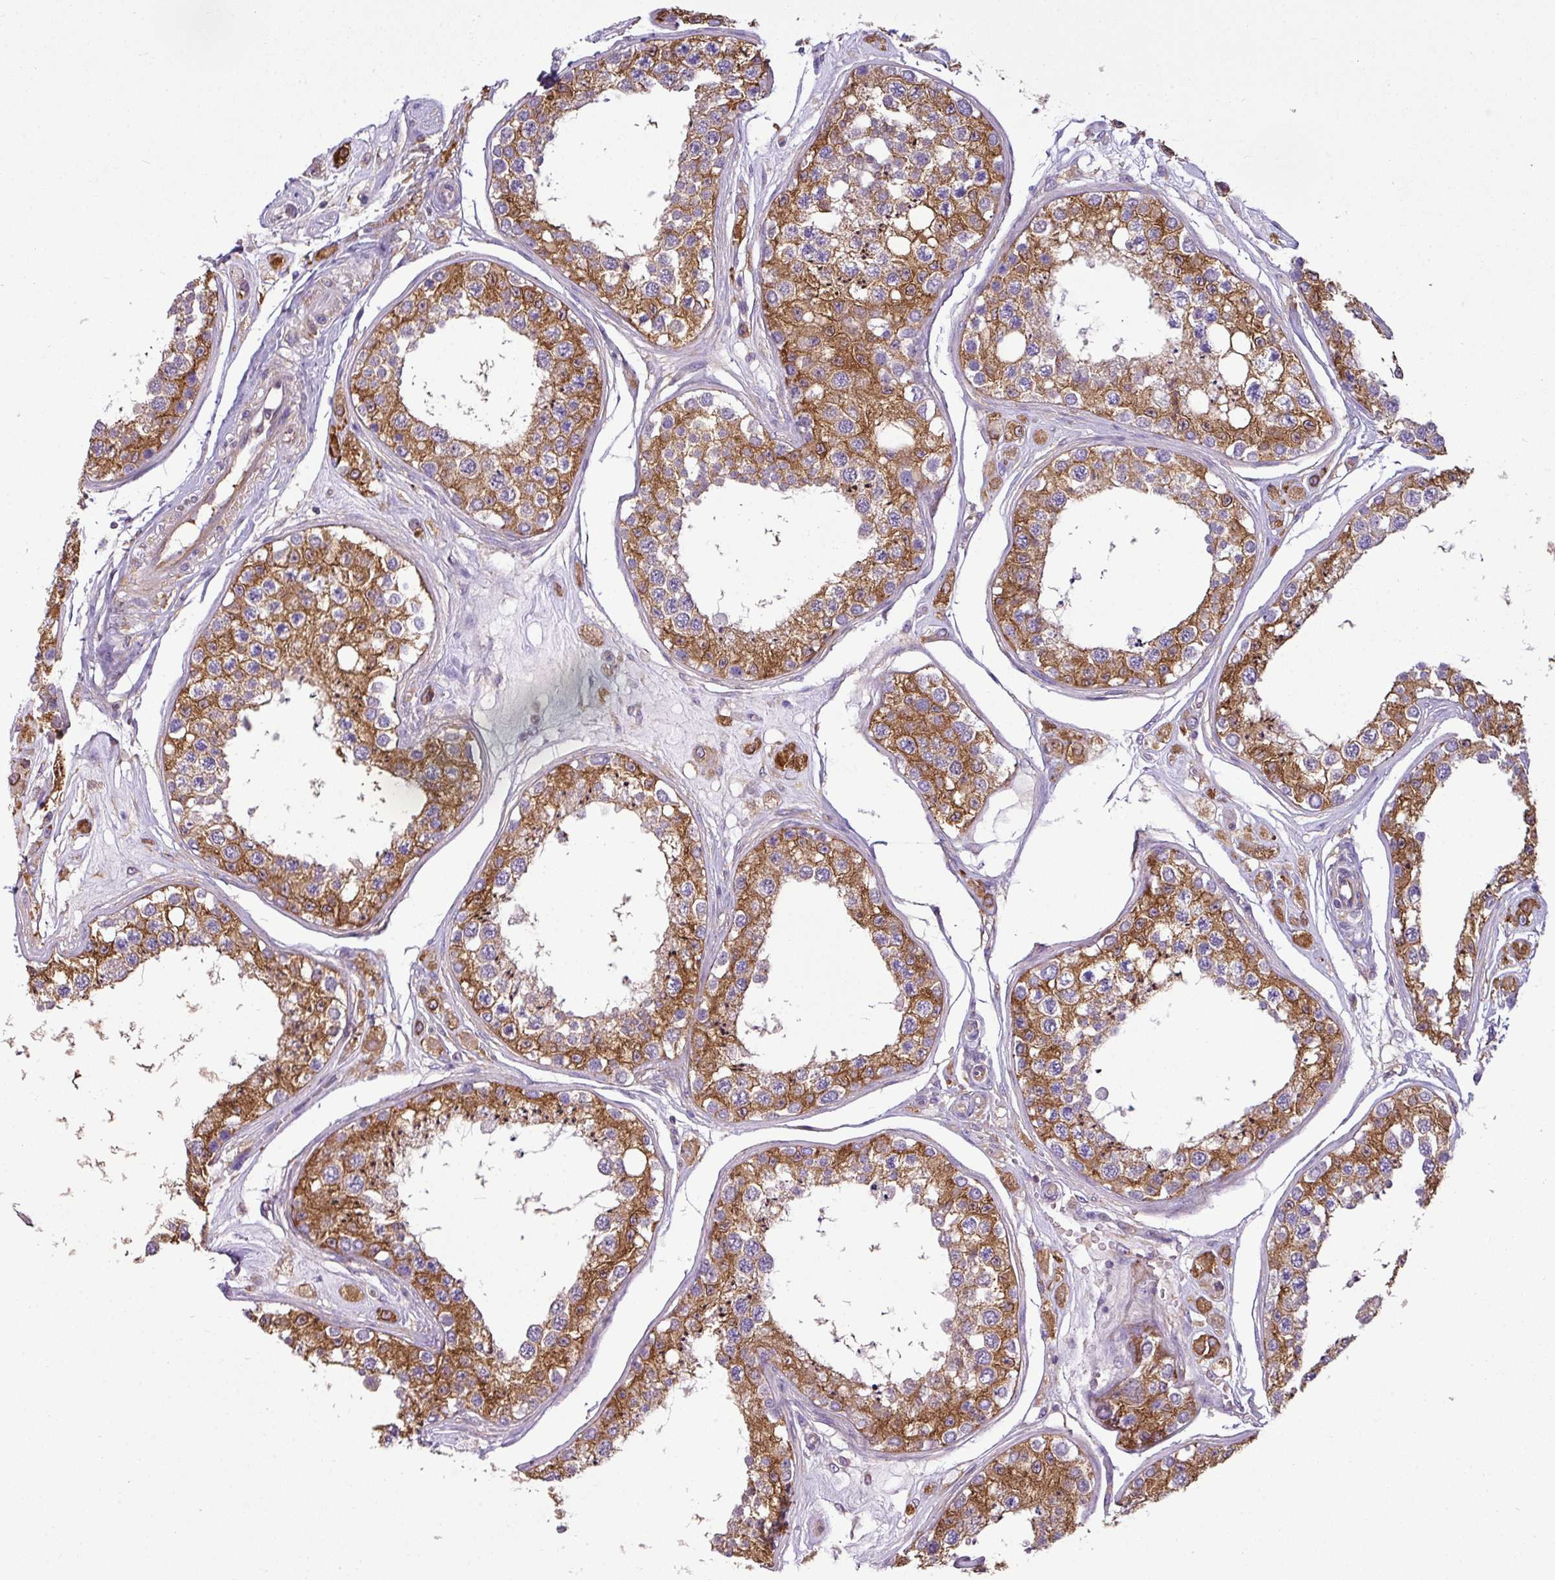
{"staining": {"intensity": "moderate", "quantity": "25%-75%", "location": "cytoplasmic/membranous"}, "tissue": "testis", "cell_type": "Cells in seminiferous ducts", "image_type": "normal", "snomed": [{"axis": "morphology", "description": "Normal tissue, NOS"}, {"axis": "topography", "description": "Testis"}], "caption": "Immunohistochemistry micrograph of unremarkable testis stained for a protein (brown), which exhibits medium levels of moderate cytoplasmic/membranous positivity in approximately 25%-75% of cells in seminiferous ducts.", "gene": "XNDC1N", "patient": {"sex": "male", "age": 25}}